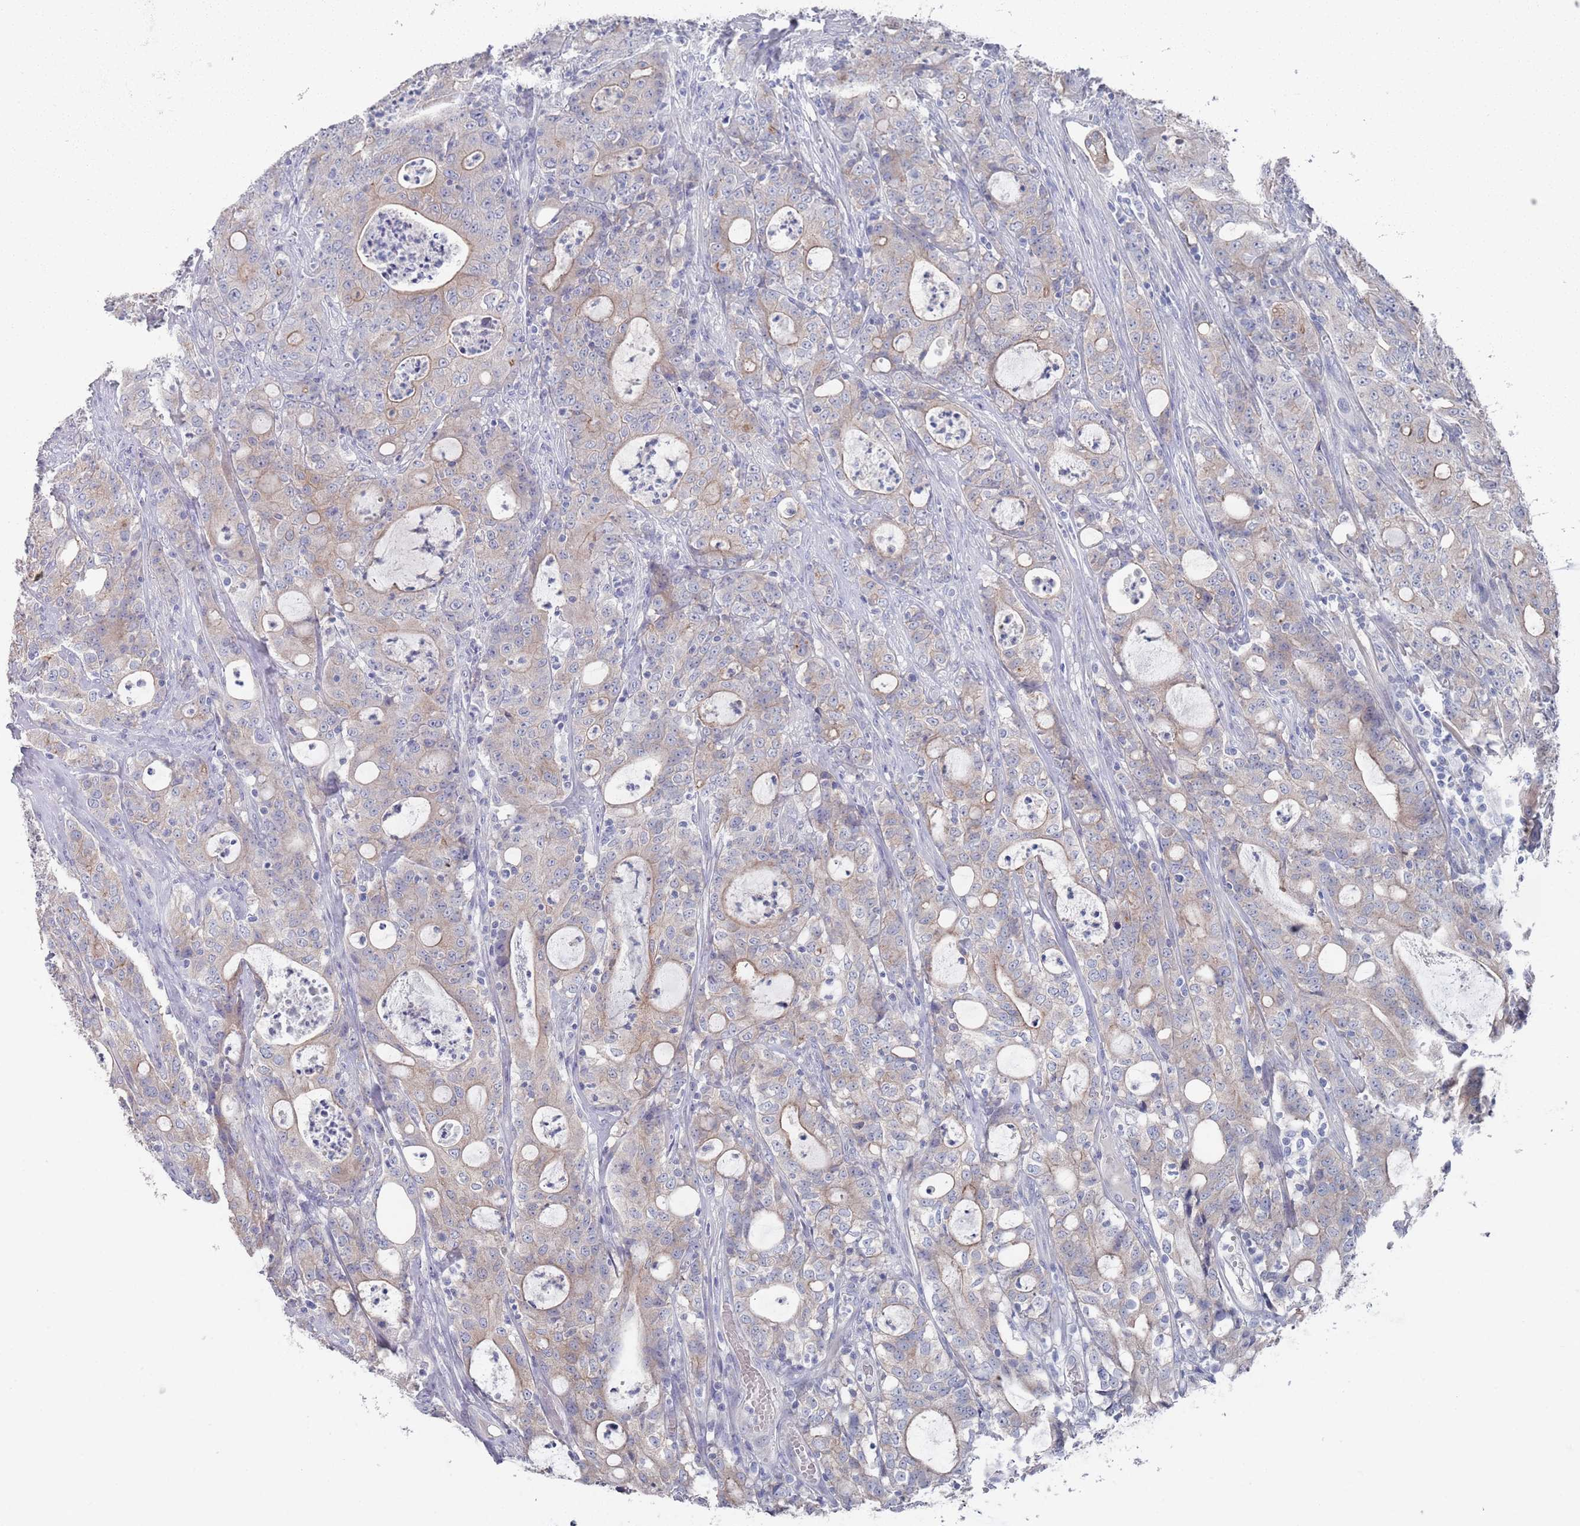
{"staining": {"intensity": "moderate", "quantity": "<25%", "location": "cytoplasmic/membranous"}, "tissue": "colorectal cancer", "cell_type": "Tumor cells", "image_type": "cancer", "snomed": [{"axis": "morphology", "description": "Adenocarcinoma, NOS"}, {"axis": "topography", "description": "Colon"}], "caption": "Colorectal adenocarcinoma stained with DAB immunohistochemistry exhibits low levels of moderate cytoplasmic/membranous expression in approximately <25% of tumor cells.", "gene": "PROM2", "patient": {"sex": "male", "age": 83}}